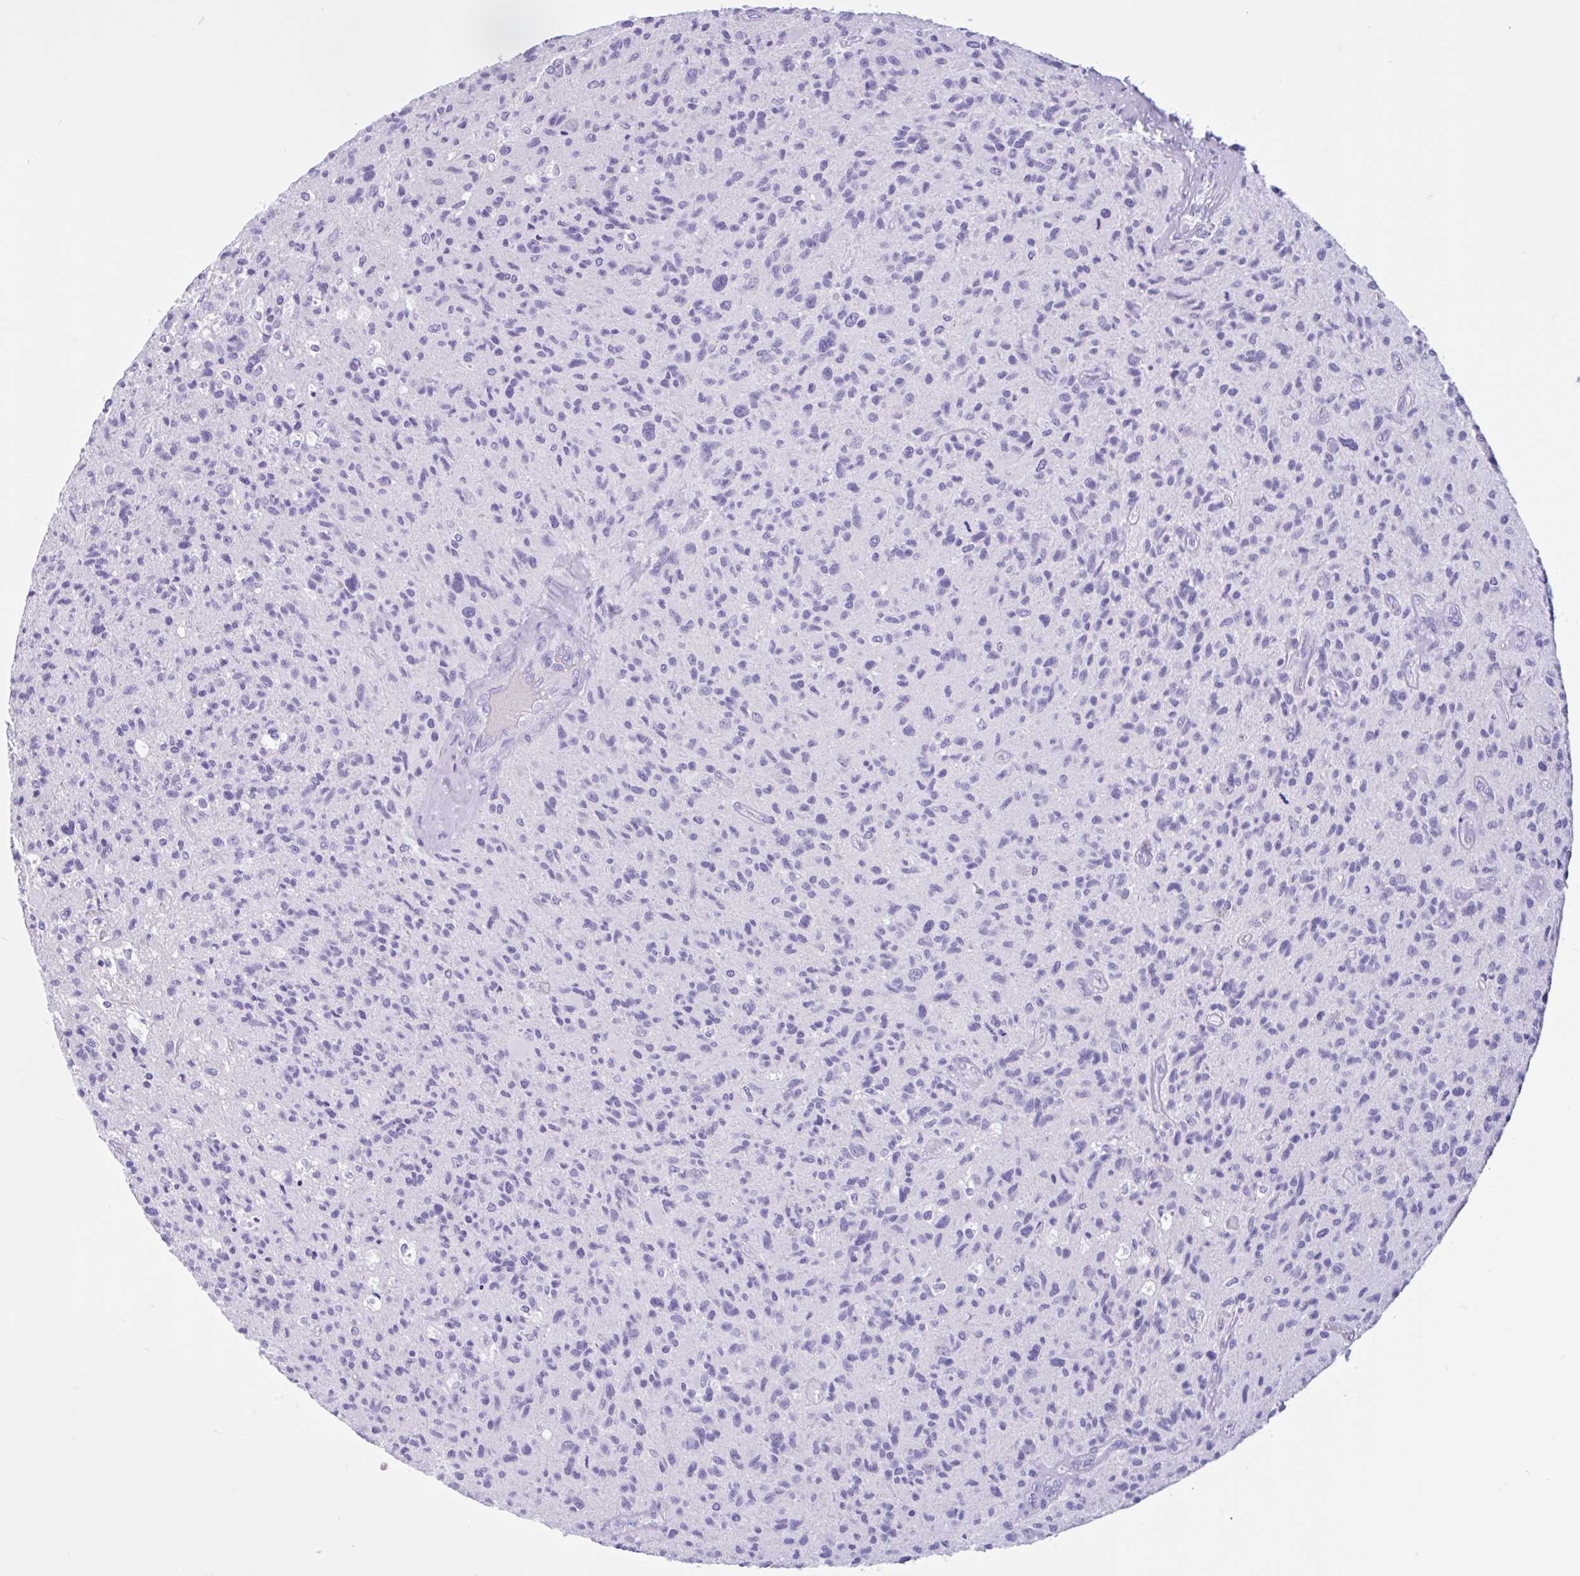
{"staining": {"intensity": "negative", "quantity": "none", "location": "none"}, "tissue": "glioma", "cell_type": "Tumor cells", "image_type": "cancer", "snomed": [{"axis": "morphology", "description": "Glioma, malignant, High grade"}, {"axis": "topography", "description": "Brain"}], "caption": "The immunohistochemistry (IHC) histopathology image has no significant expression in tumor cells of malignant glioma (high-grade) tissue.", "gene": "ZNF319", "patient": {"sex": "female", "age": 70}}